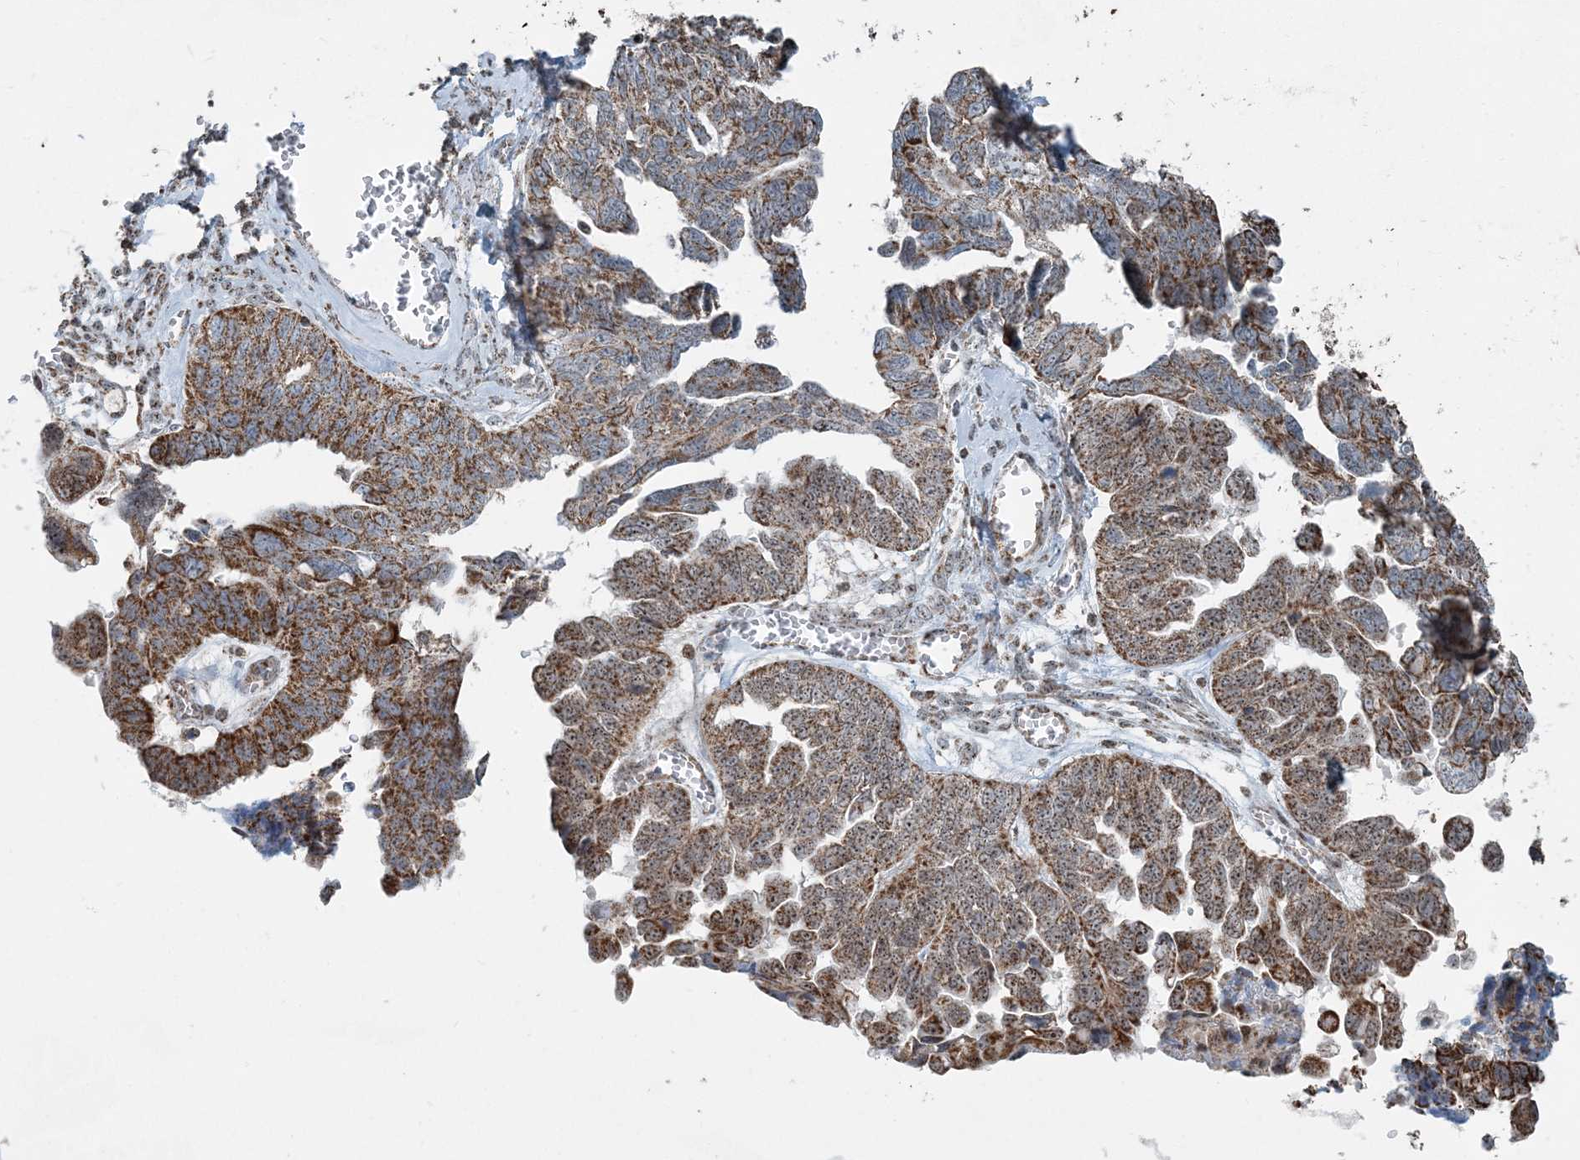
{"staining": {"intensity": "strong", "quantity": ">75%", "location": "cytoplasmic/membranous"}, "tissue": "ovarian cancer", "cell_type": "Tumor cells", "image_type": "cancer", "snomed": [{"axis": "morphology", "description": "Cystadenocarcinoma, serous, NOS"}, {"axis": "topography", "description": "Ovary"}], "caption": "Immunohistochemical staining of serous cystadenocarcinoma (ovarian) shows strong cytoplasmic/membranous protein positivity in about >75% of tumor cells. The staining is performed using DAB (3,3'-diaminobenzidine) brown chromogen to label protein expression. The nuclei are counter-stained blue using hematoxylin.", "gene": "SUCLG1", "patient": {"sex": "female", "age": 79}}